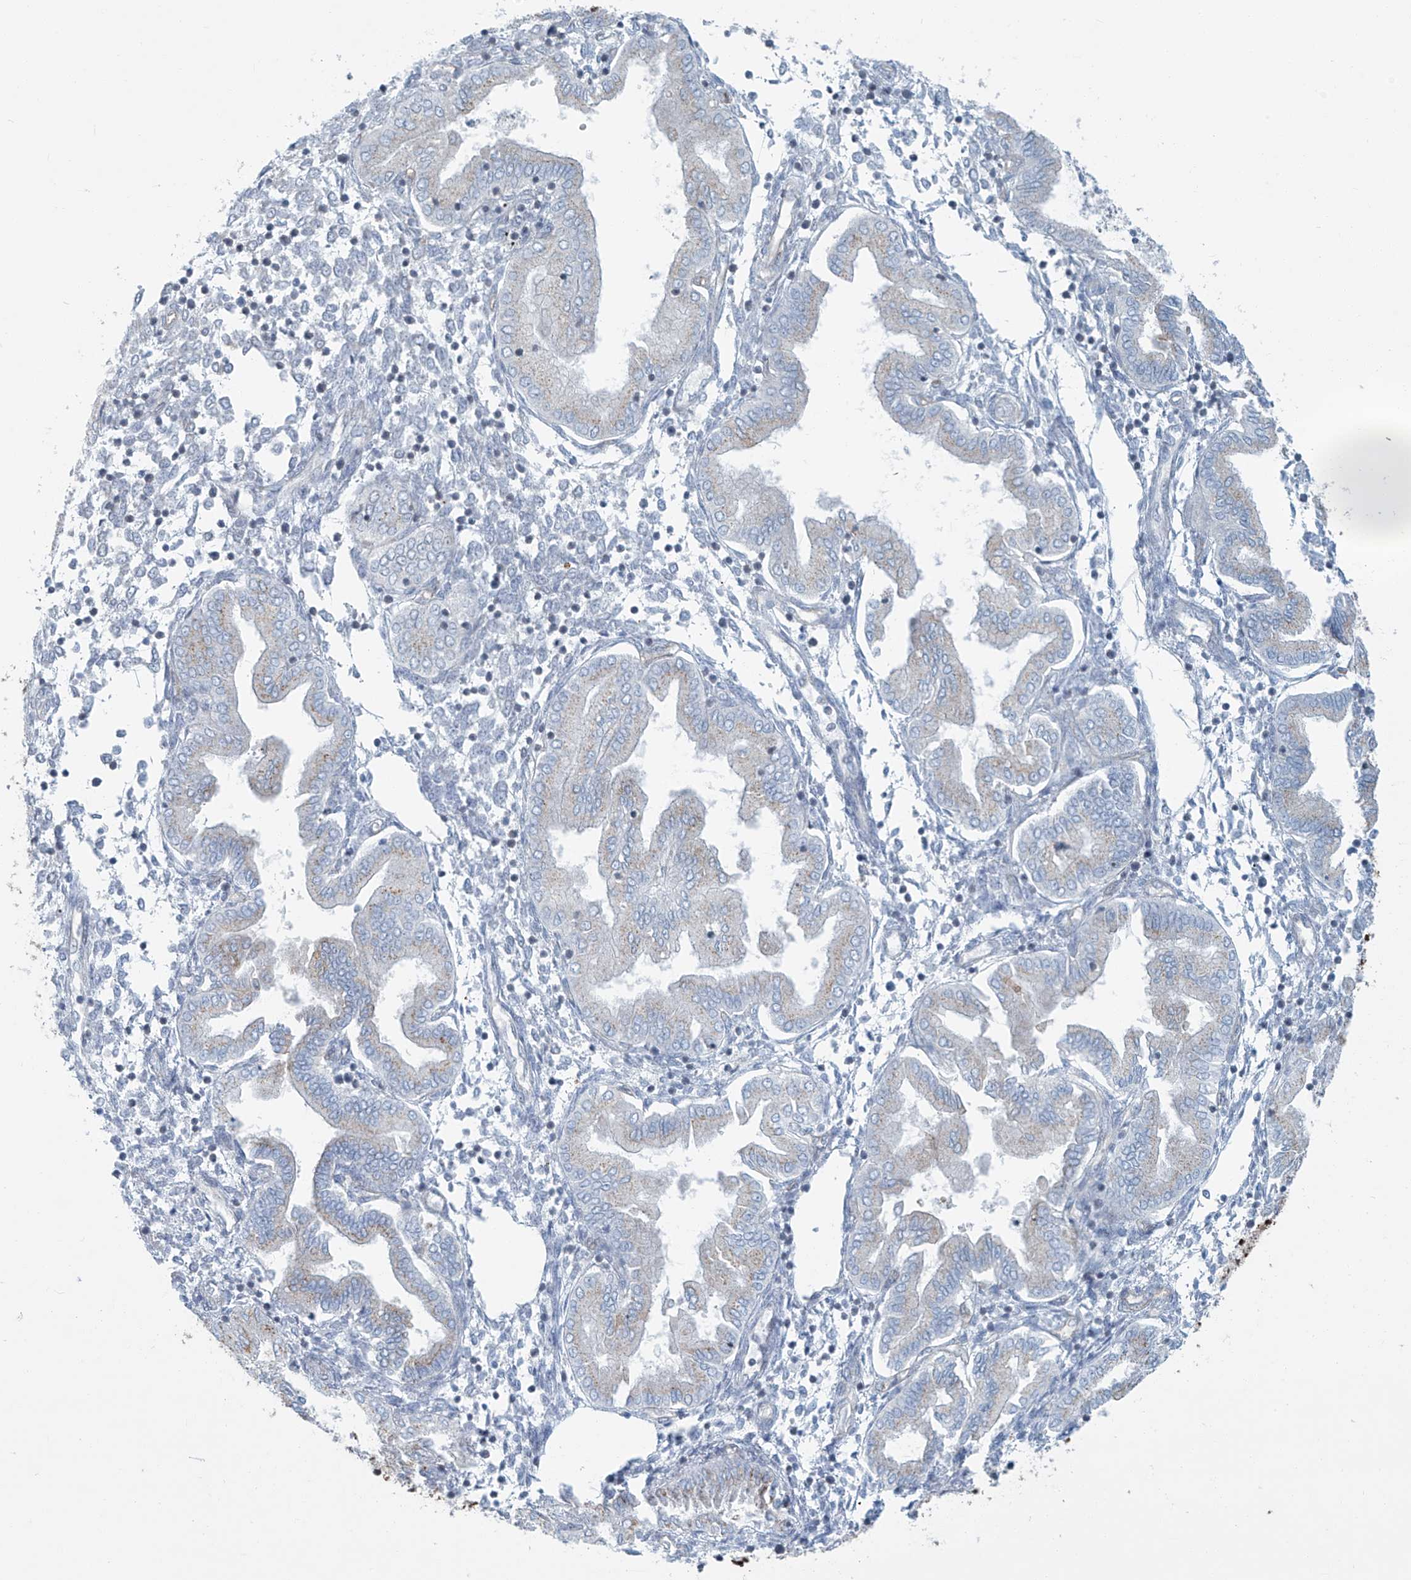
{"staining": {"intensity": "moderate", "quantity": "<25%", "location": "nuclear"}, "tissue": "endometrium", "cell_type": "Cells in endometrial stroma", "image_type": "normal", "snomed": [{"axis": "morphology", "description": "Normal tissue, NOS"}, {"axis": "topography", "description": "Endometrium"}], "caption": "Protein expression analysis of normal endometrium displays moderate nuclear positivity in approximately <25% of cells in endometrial stroma.", "gene": "ENSG00000257390", "patient": {"sex": "female", "age": 53}}